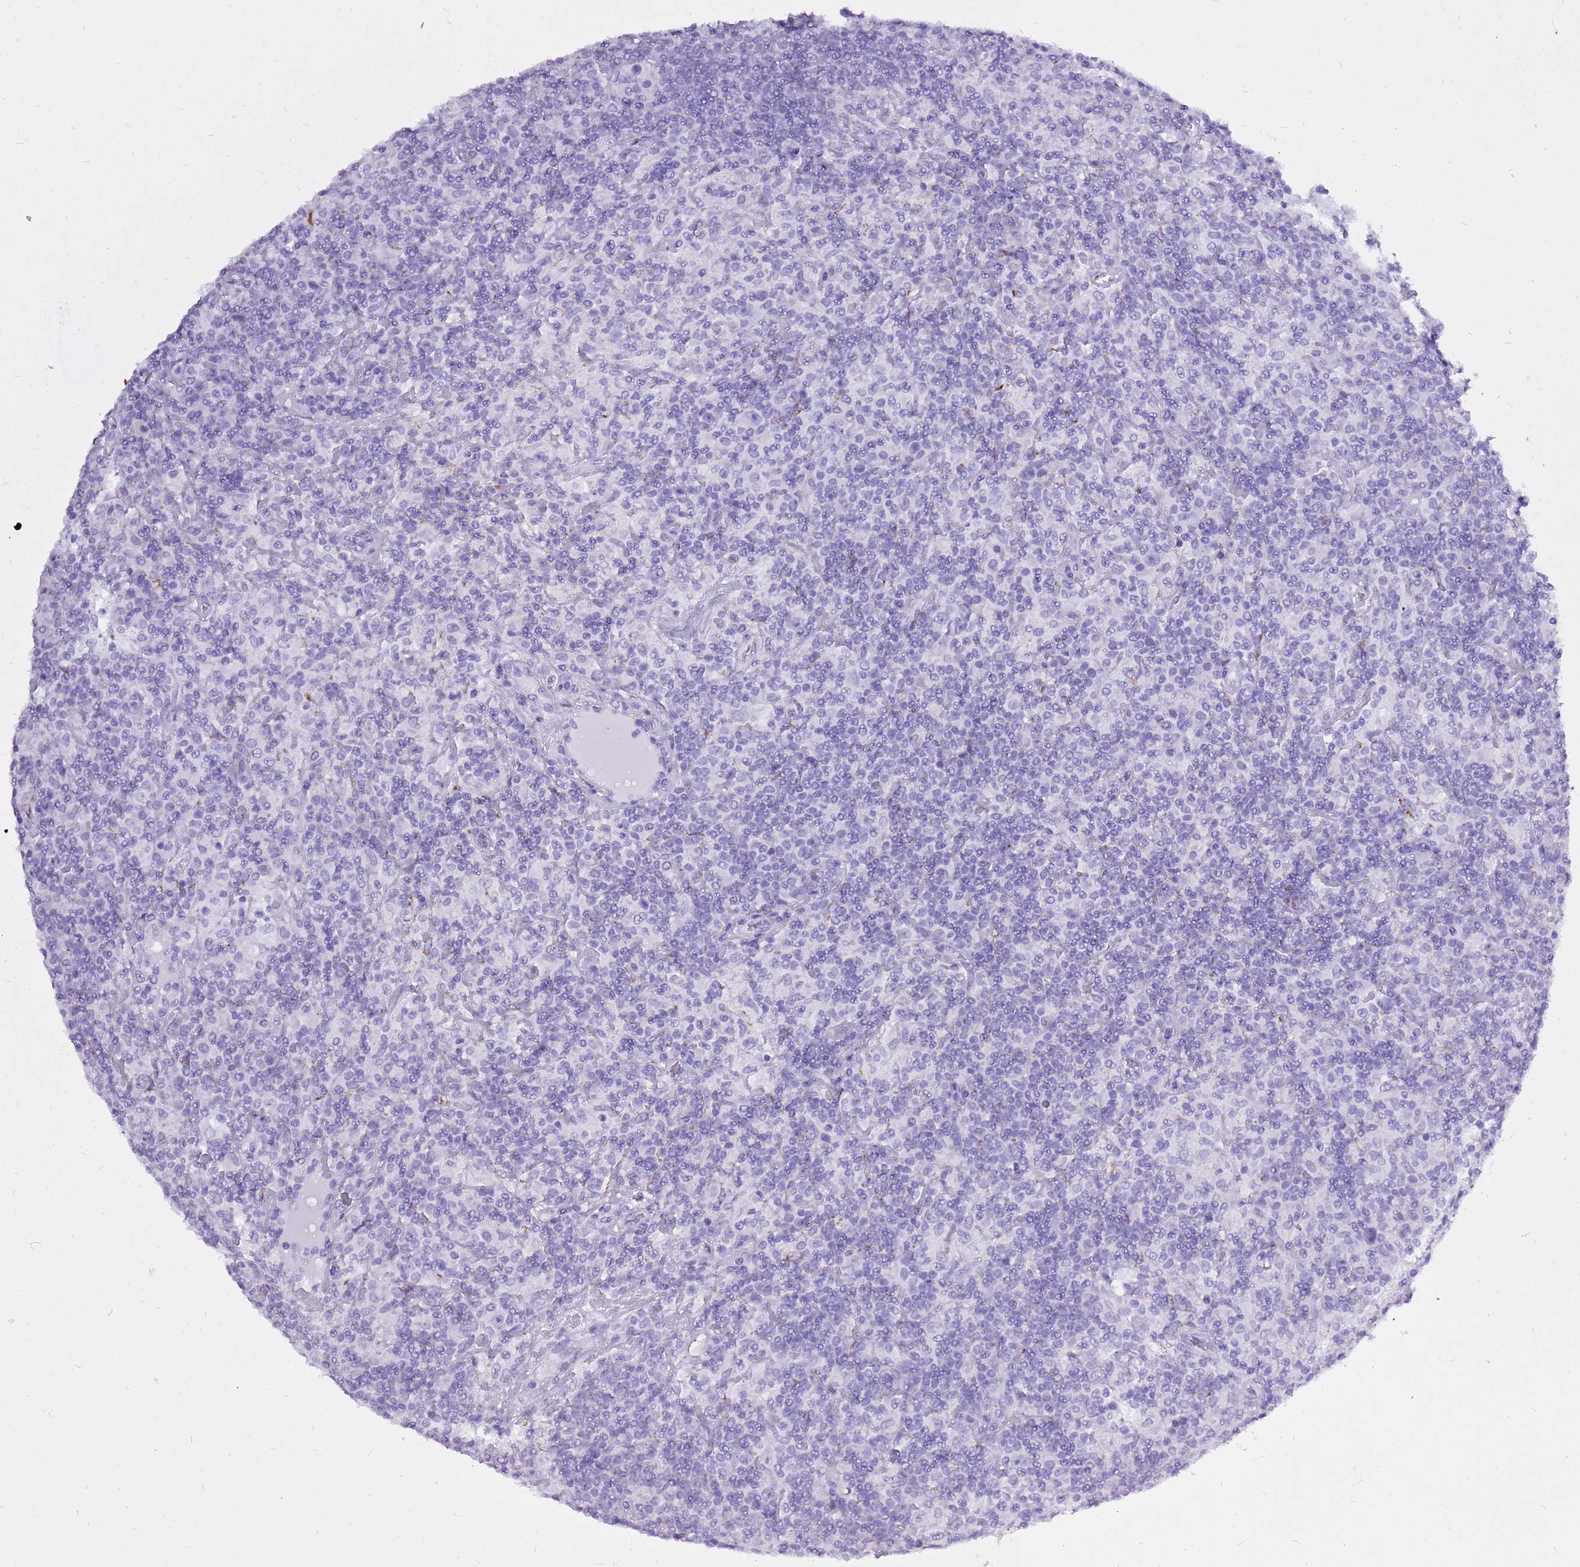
{"staining": {"intensity": "negative", "quantity": "none", "location": "none"}, "tissue": "lymphoma", "cell_type": "Tumor cells", "image_type": "cancer", "snomed": [{"axis": "morphology", "description": "Hodgkin's disease, NOS"}, {"axis": "topography", "description": "Lymph node"}], "caption": "Tumor cells are negative for protein expression in human Hodgkin's disease. (Immunohistochemistry, brightfield microscopy, high magnification).", "gene": "ACSS3", "patient": {"sex": "male", "age": 70}}